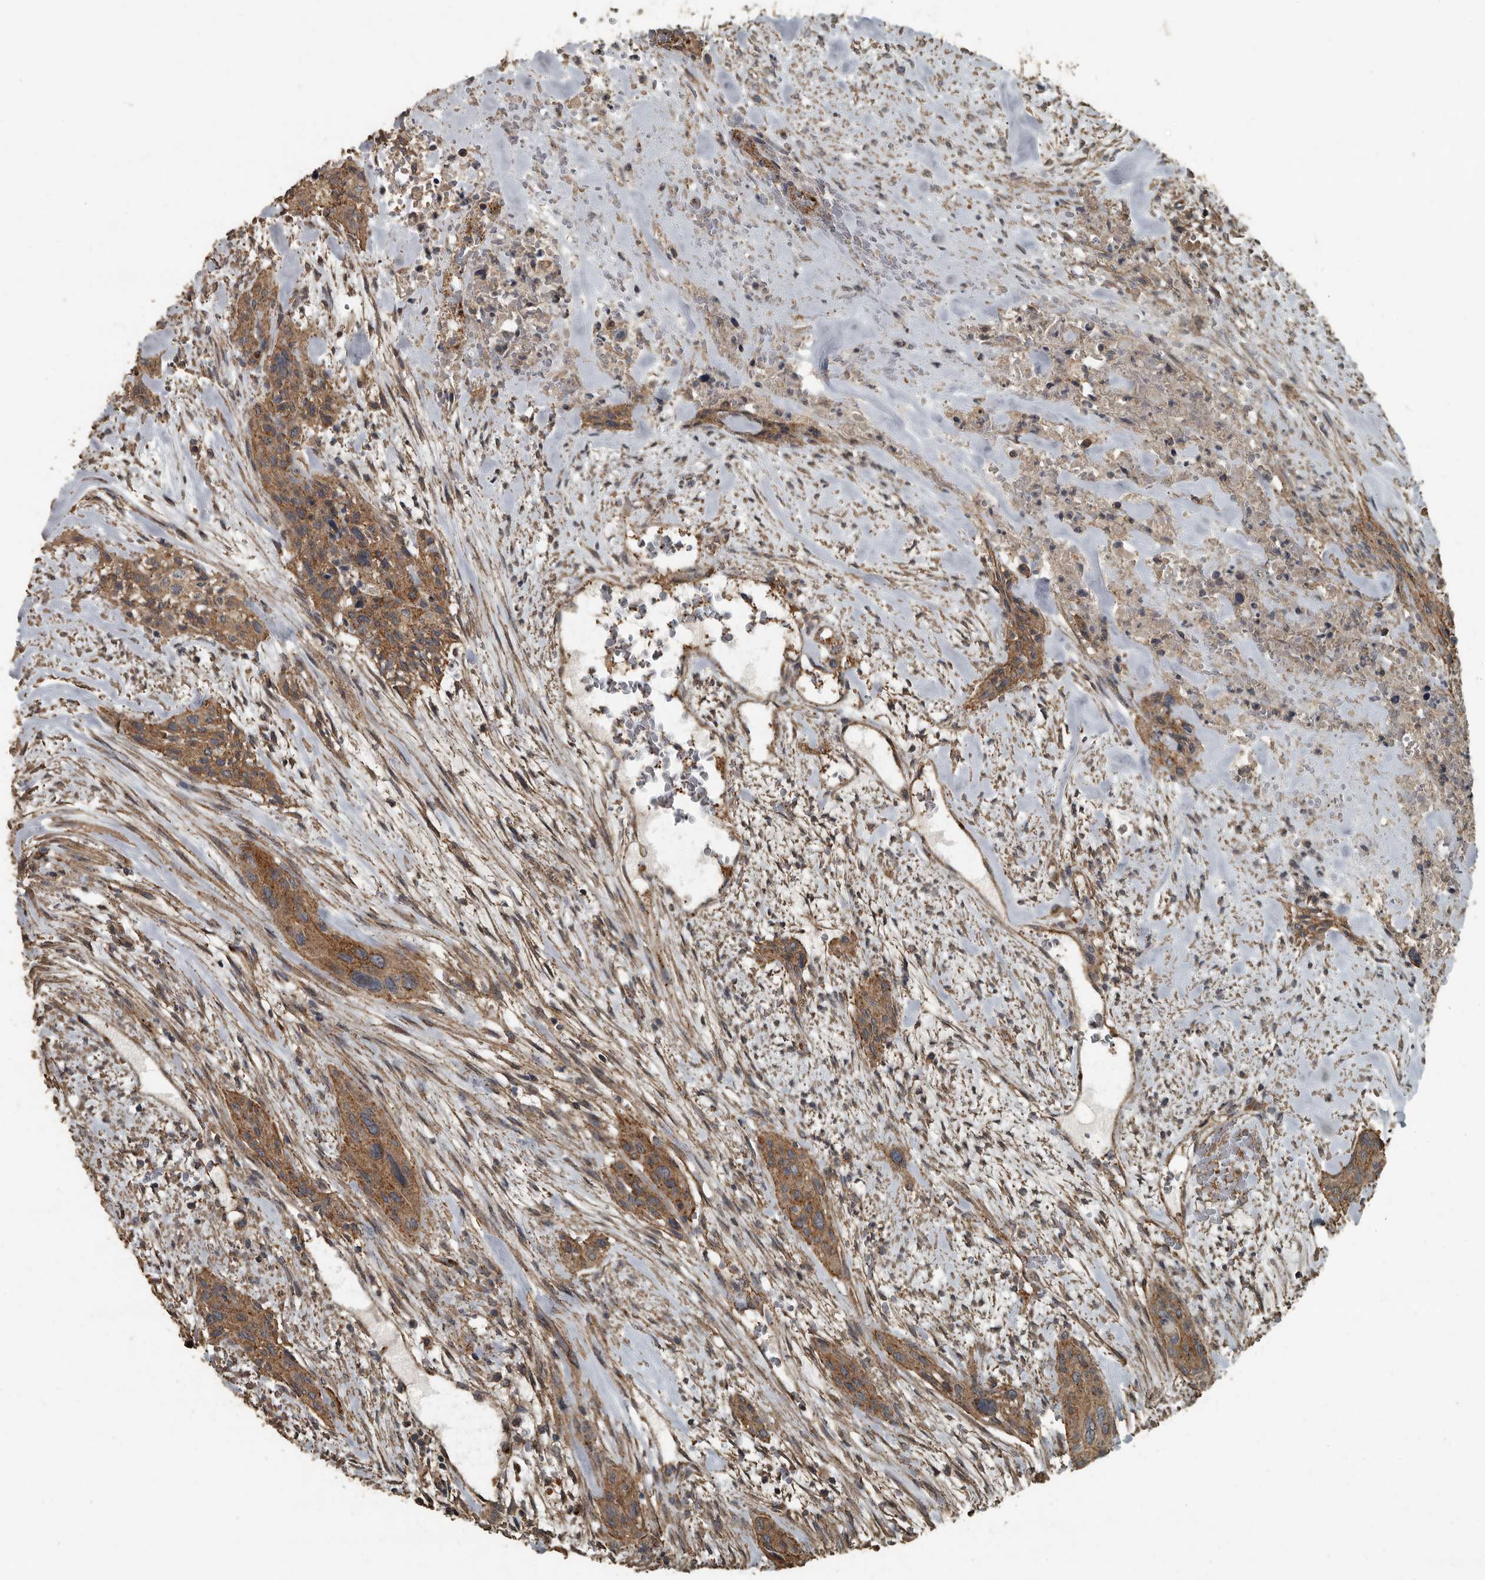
{"staining": {"intensity": "moderate", "quantity": ">75%", "location": "cytoplasmic/membranous"}, "tissue": "urothelial cancer", "cell_type": "Tumor cells", "image_type": "cancer", "snomed": [{"axis": "morphology", "description": "Urothelial carcinoma, High grade"}, {"axis": "topography", "description": "Urinary bladder"}], "caption": "Moderate cytoplasmic/membranous staining for a protein is appreciated in about >75% of tumor cells of urothelial cancer using immunohistochemistry (IHC).", "gene": "IL15RA", "patient": {"sex": "male", "age": 35}}